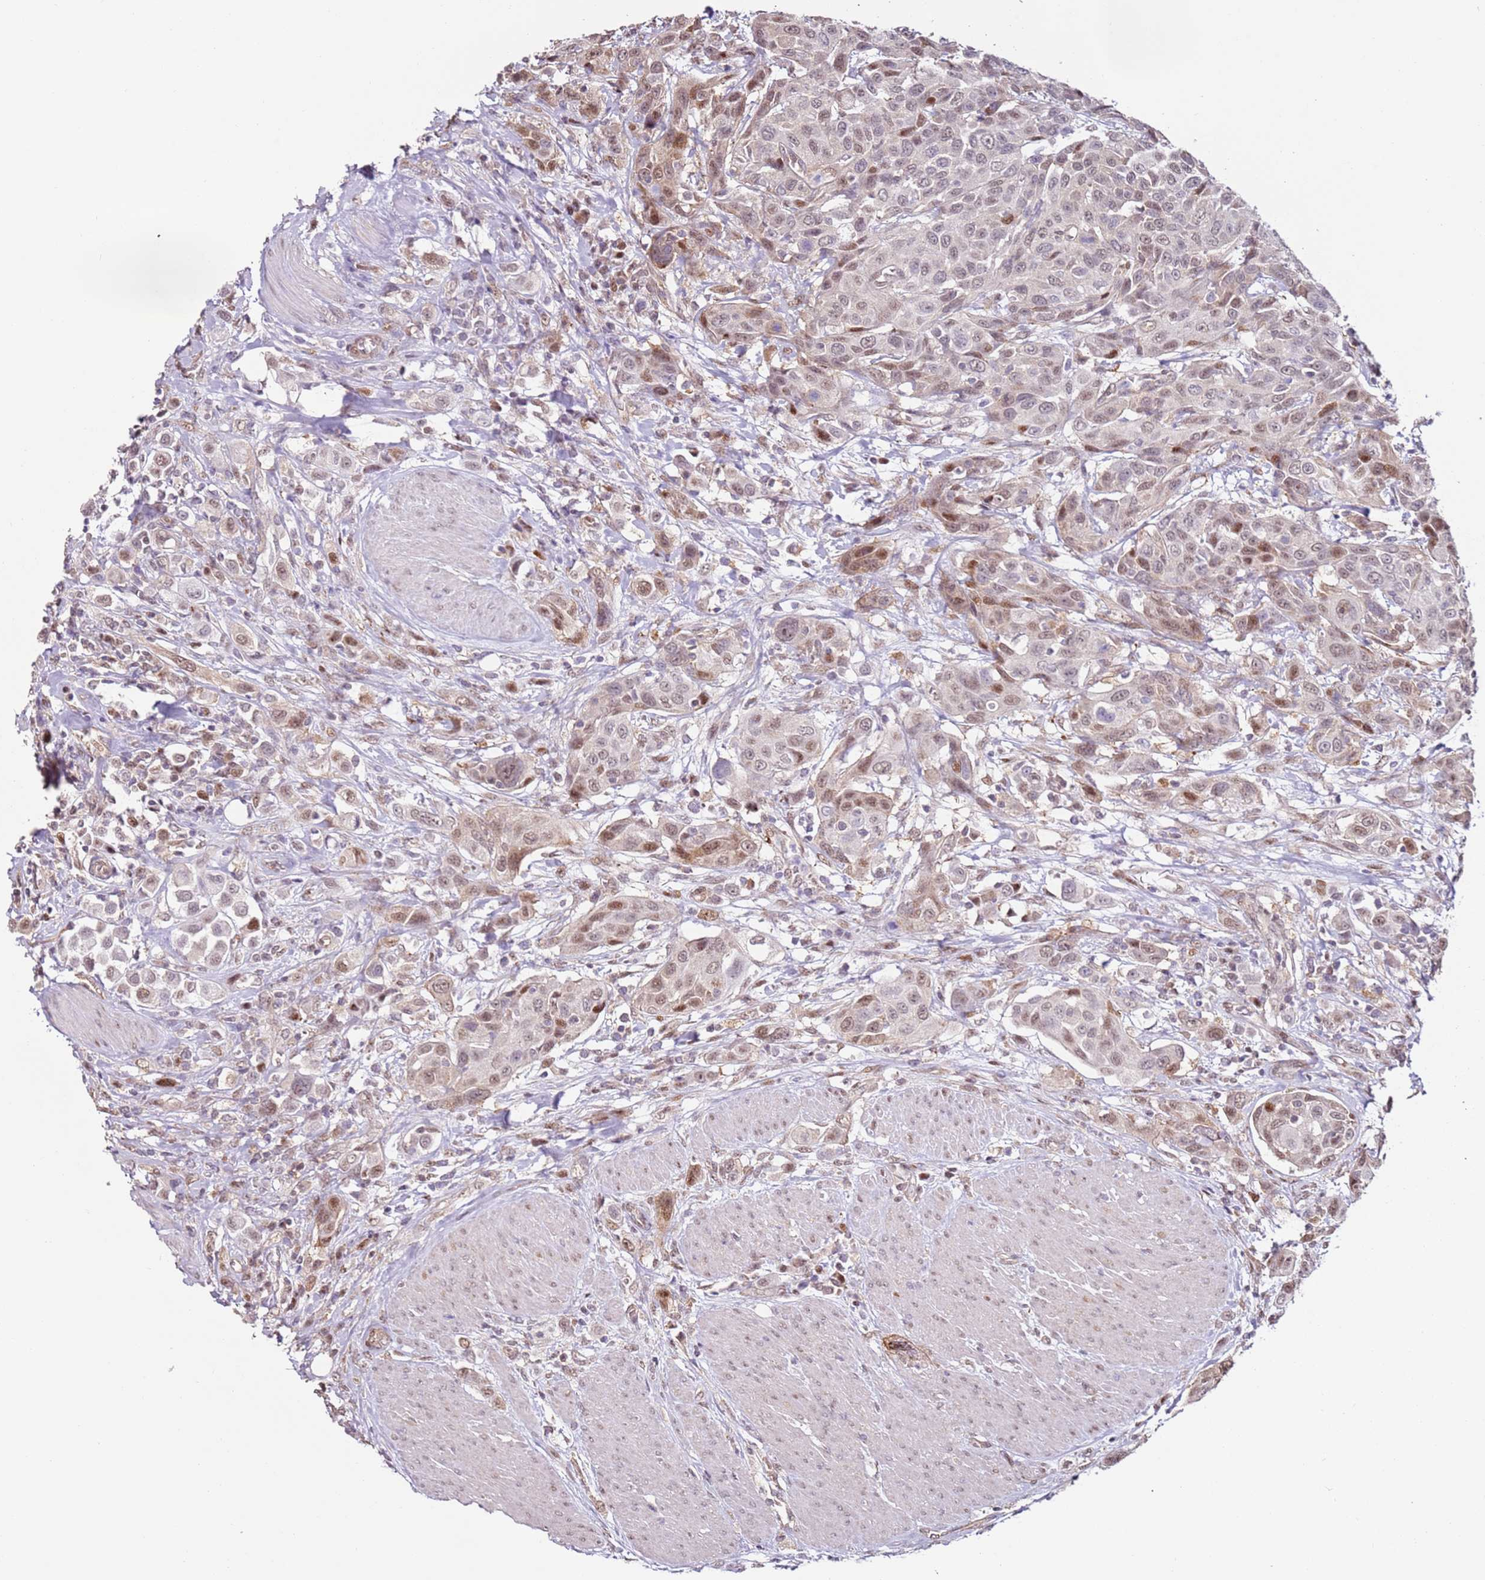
{"staining": {"intensity": "moderate", "quantity": "<25%", "location": "nuclear"}, "tissue": "urothelial cancer", "cell_type": "Tumor cells", "image_type": "cancer", "snomed": [{"axis": "morphology", "description": "Urothelial carcinoma, High grade"}, {"axis": "topography", "description": "Urinary bladder"}], "caption": "Immunohistochemical staining of urothelial carcinoma (high-grade) exhibits moderate nuclear protein expression in about <25% of tumor cells.", "gene": "PSMD4", "patient": {"sex": "male", "age": 50}}